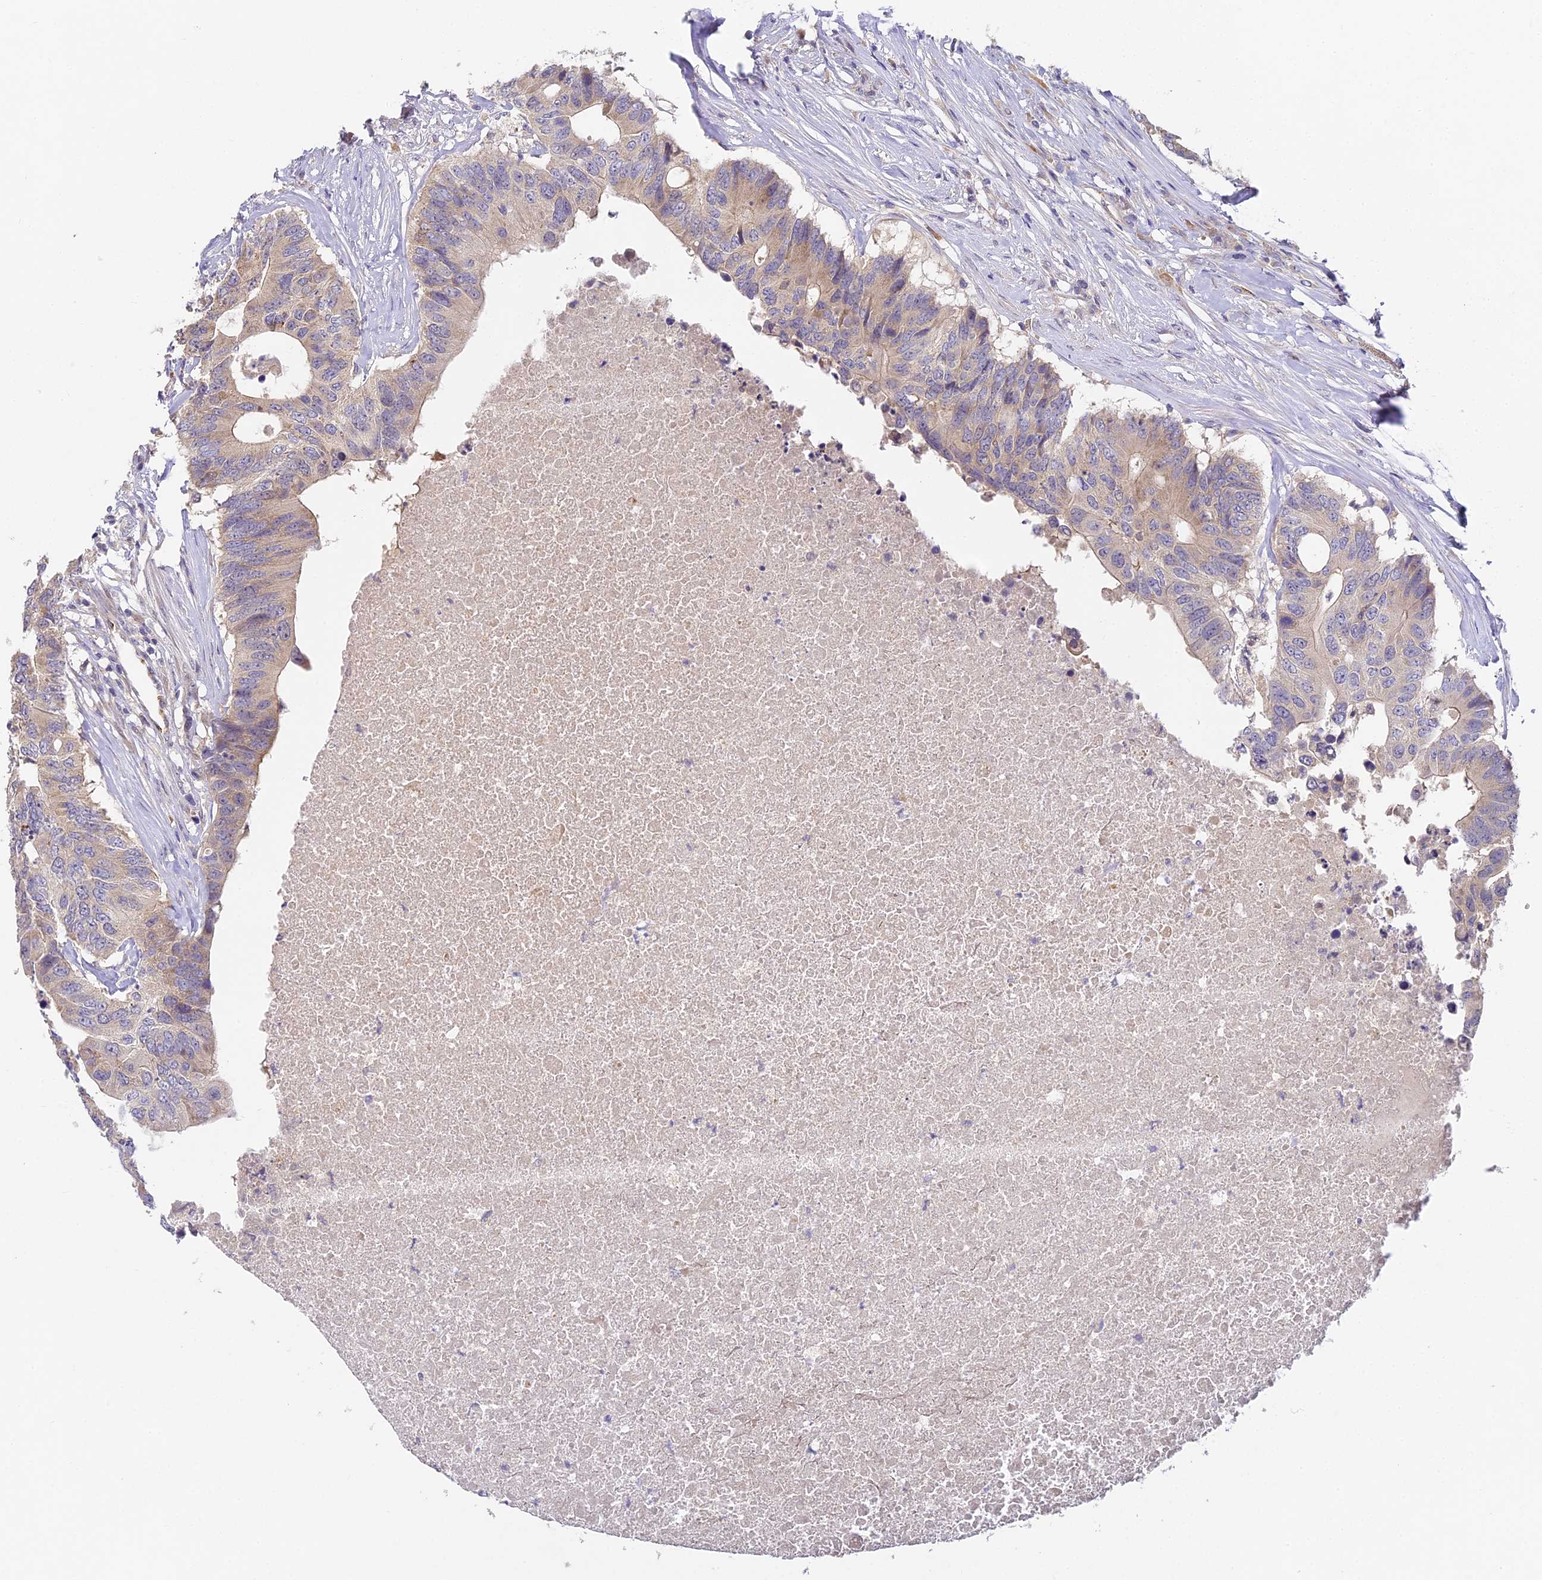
{"staining": {"intensity": "weak", "quantity": "25%-75%", "location": "cytoplasmic/membranous"}, "tissue": "colorectal cancer", "cell_type": "Tumor cells", "image_type": "cancer", "snomed": [{"axis": "morphology", "description": "Adenocarcinoma, NOS"}, {"axis": "topography", "description": "Colon"}], "caption": "A high-resolution photomicrograph shows IHC staining of colorectal cancer, which displays weak cytoplasmic/membranous staining in approximately 25%-75% of tumor cells. The staining was performed using DAB (3,3'-diaminobenzidine), with brown indicating positive protein expression. Nuclei are stained blue with hematoxylin.", "gene": "DNAAF10", "patient": {"sex": "male", "age": 71}}